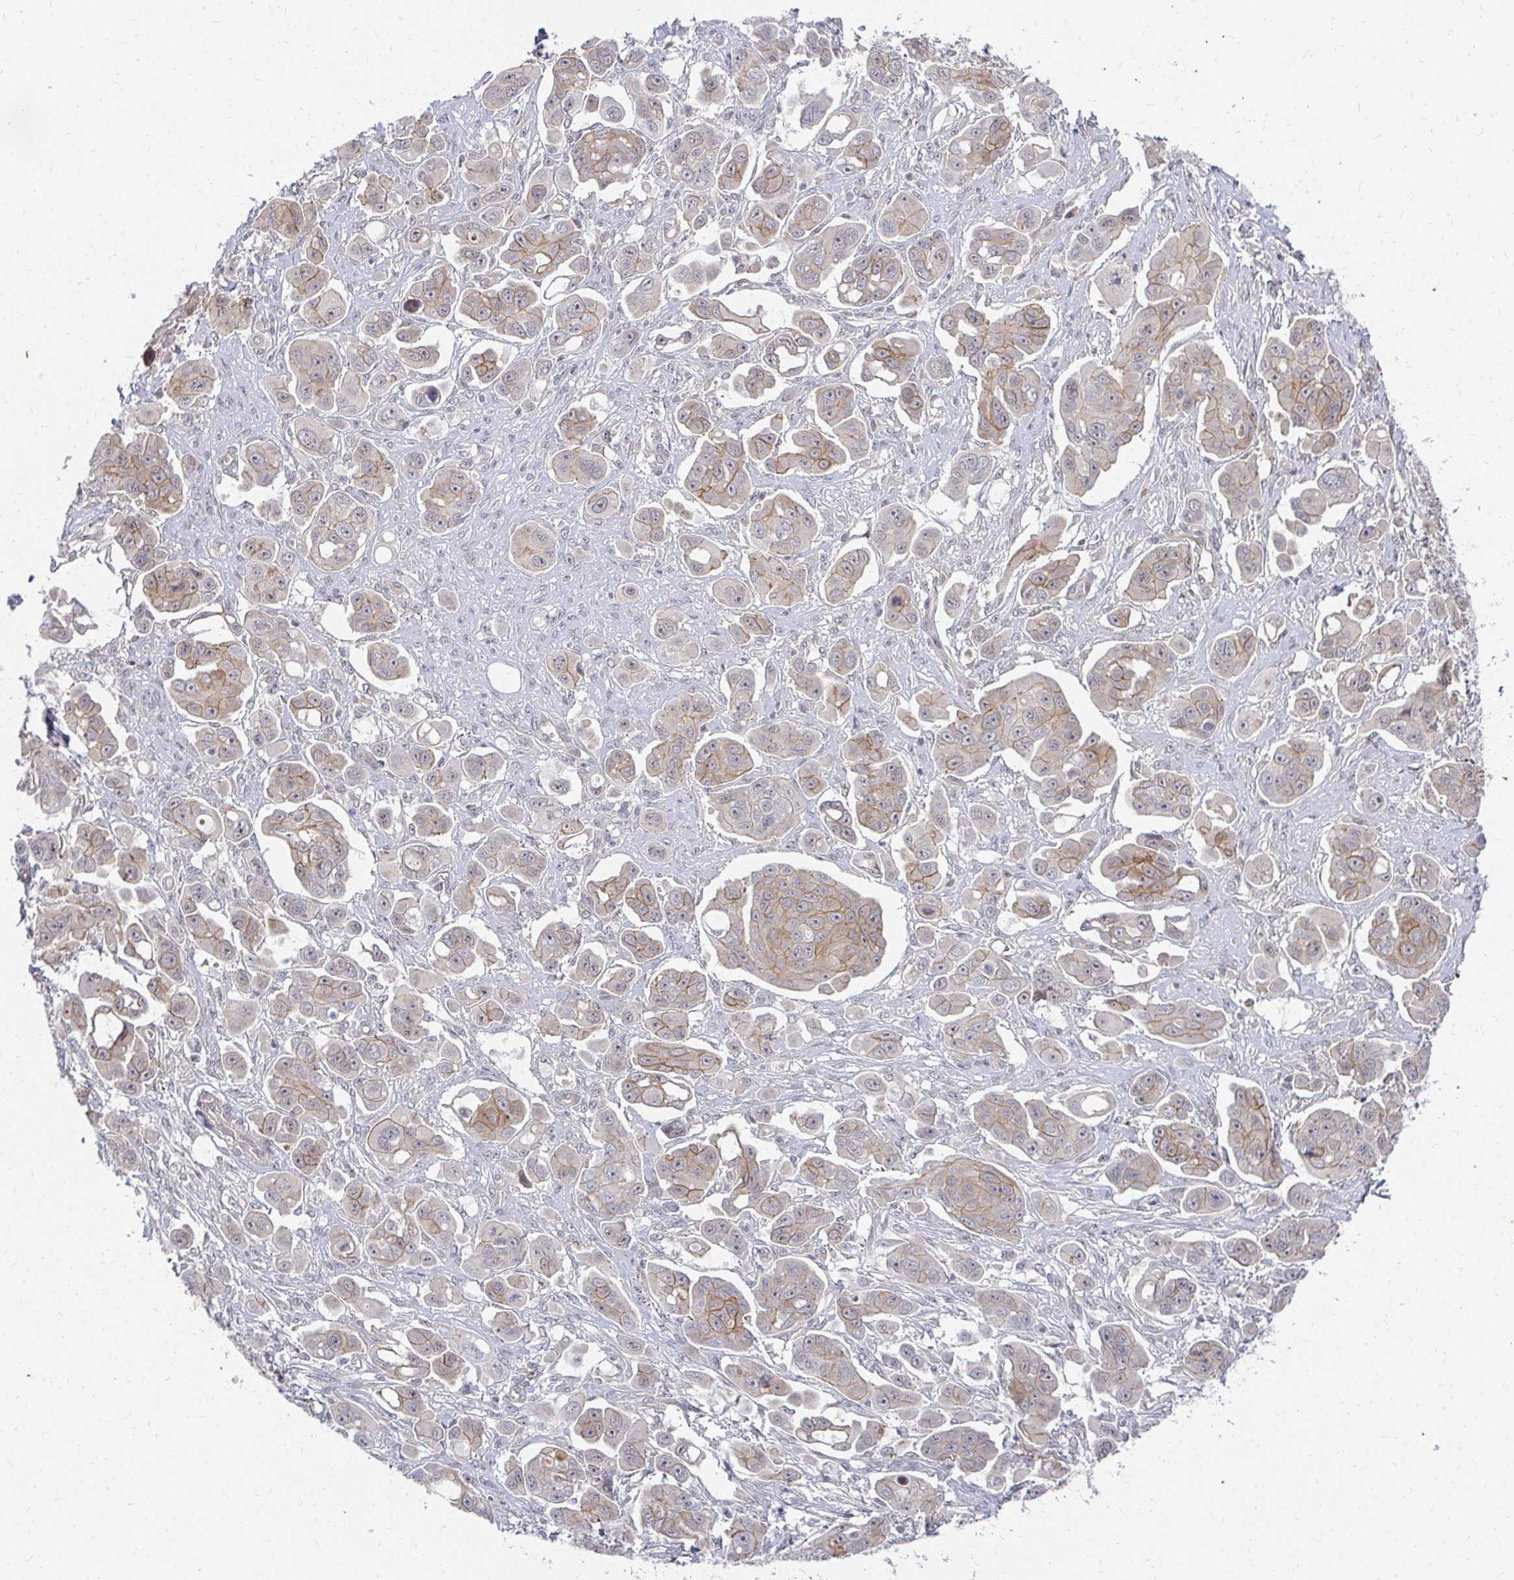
{"staining": {"intensity": "weak", "quantity": "25%-75%", "location": "cytoplasmic/membranous"}, "tissue": "ovarian cancer", "cell_type": "Tumor cells", "image_type": "cancer", "snomed": [{"axis": "morphology", "description": "Carcinoma, endometroid"}, {"axis": "topography", "description": "Ovary"}], "caption": "Tumor cells reveal low levels of weak cytoplasmic/membranous staining in approximately 25%-75% of cells in human endometroid carcinoma (ovarian).", "gene": "ANK3", "patient": {"sex": "female", "age": 70}}